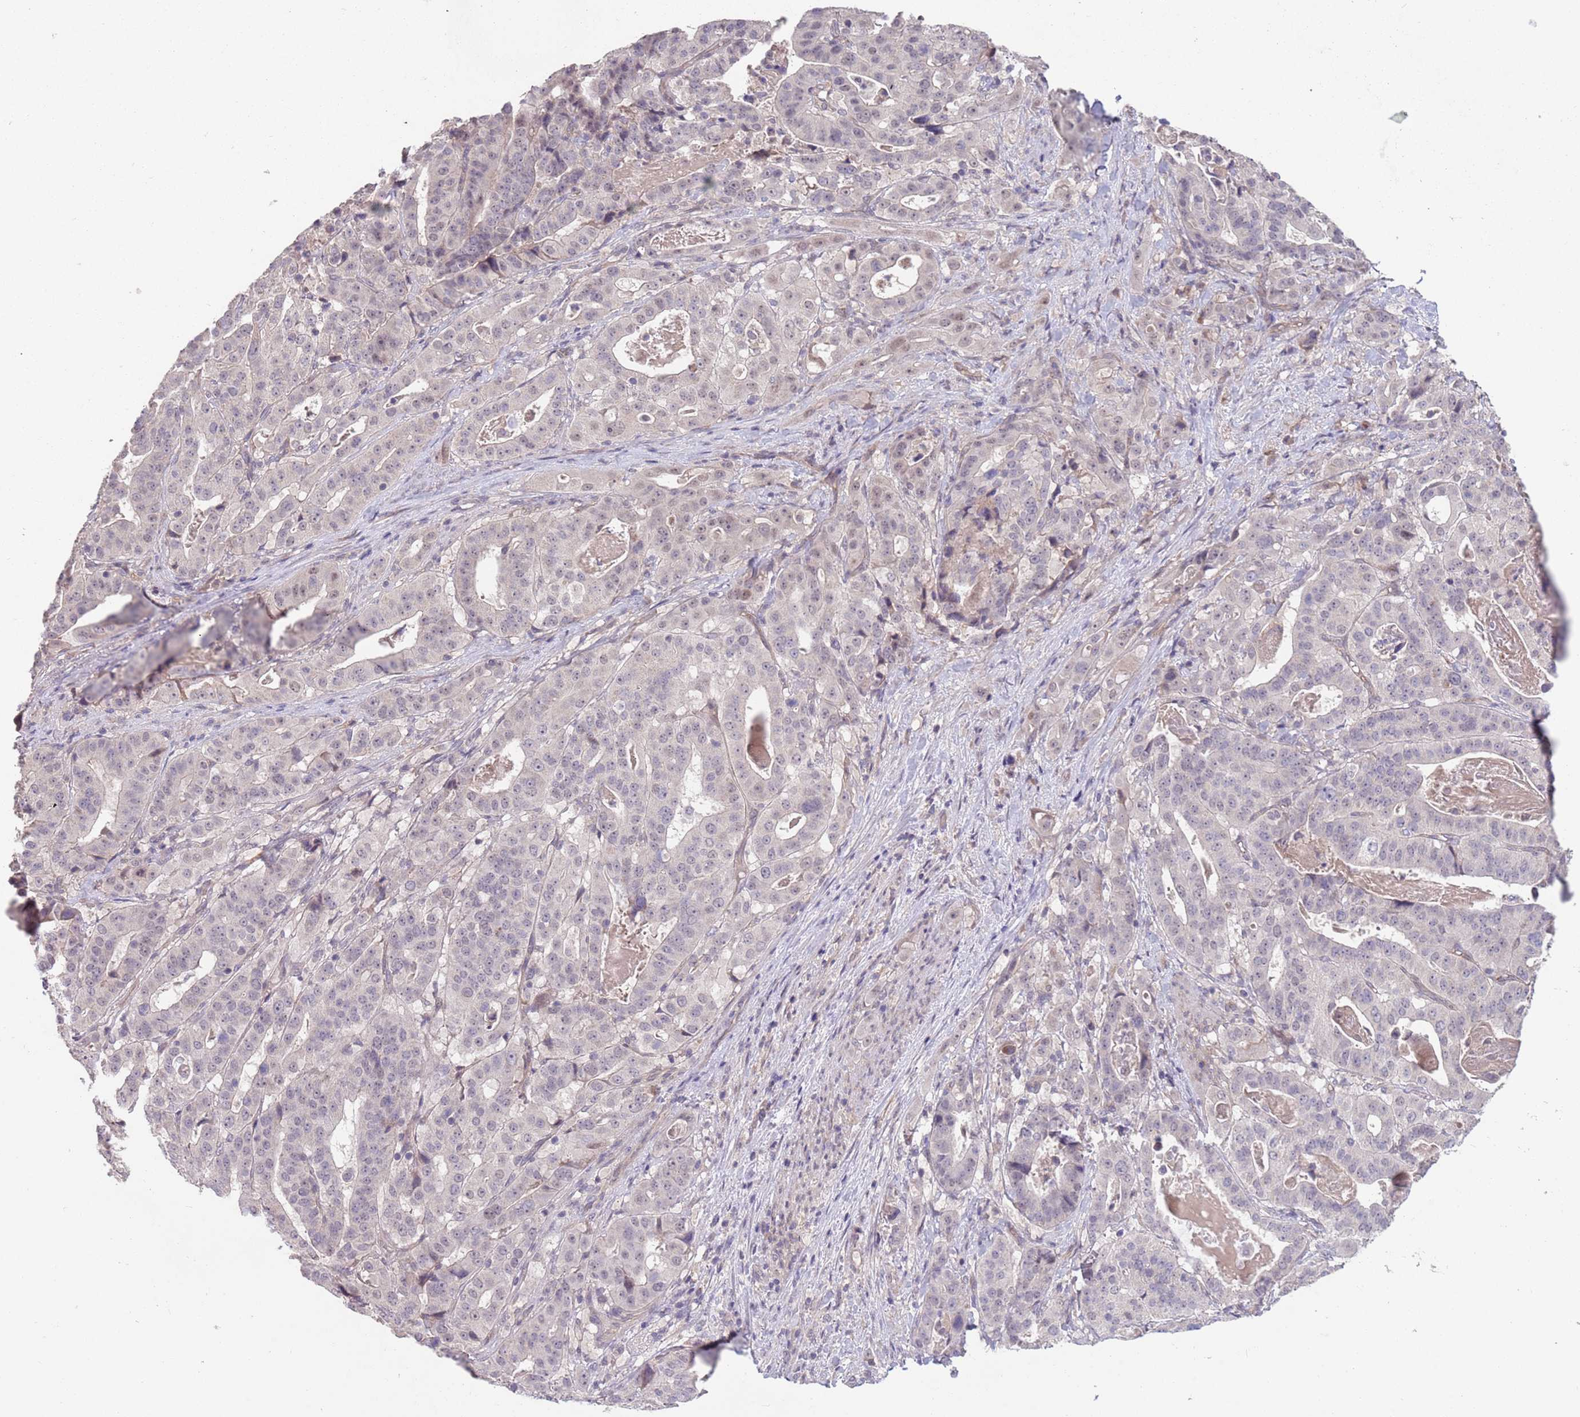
{"staining": {"intensity": "weak", "quantity": "<25%", "location": "nuclear"}, "tissue": "stomach cancer", "cell_type": "Tumor cells", "image_type": "cancer", "snomed": [{"axis": "morphology", "description": "Adenocarcinoma, NOS"}, {"axis": "topography", "description": "Stomach"}], "caption": "Immunohistochemistry micrograph of neoplastic tissue: stomach cancer (adenocarcinoma) stained with DAB (3,3'-diaminobenzidine) demonstrates no significant protein positivity in tumor cells.", "gene": "MEI1", "patient": {"sex": "male", "age": 48}}